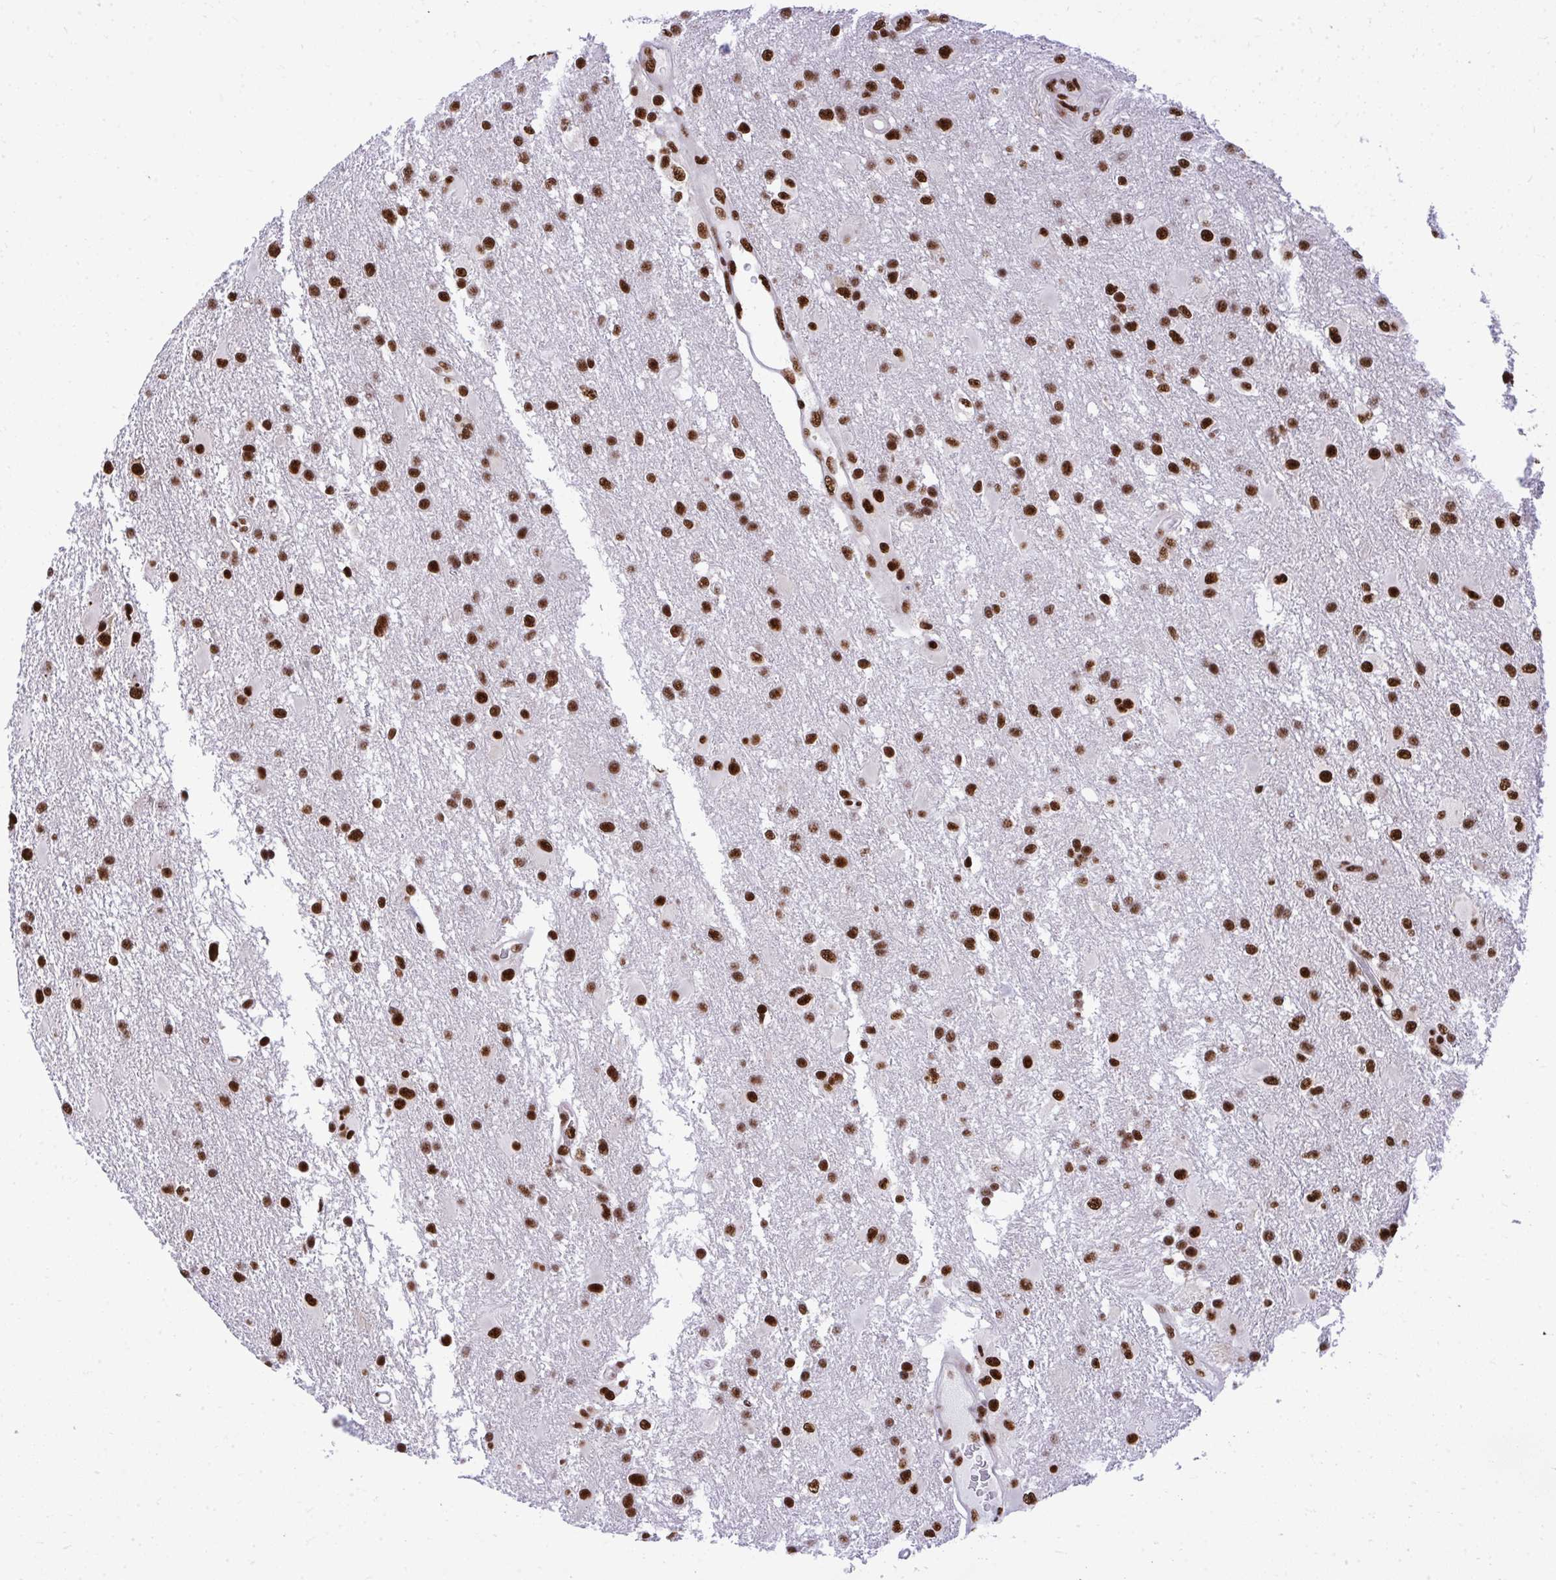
{"staining": {"intensity": "strong", "quantity": ">75%", "location": "nuclear"}, "tissue": "glioma", "cell_type": "Tumor cells", "image_type": "cancer", "snomed": [{"axis": "morphology", "description": "Glioma, malignant, High grade"}, {"axis": "topography", "description": "Brain"}], "caption": "Tumor cells show high levels of strong nuclear expression in approximately >75% of cells in human malignant high-grade glioma. (DAB (3,3'-diaminobenzidine) = brown stain, brightfield microscopy at high magnification).", "gene": "PRPF19", "patient": {"sex": "male", "age": 53}}